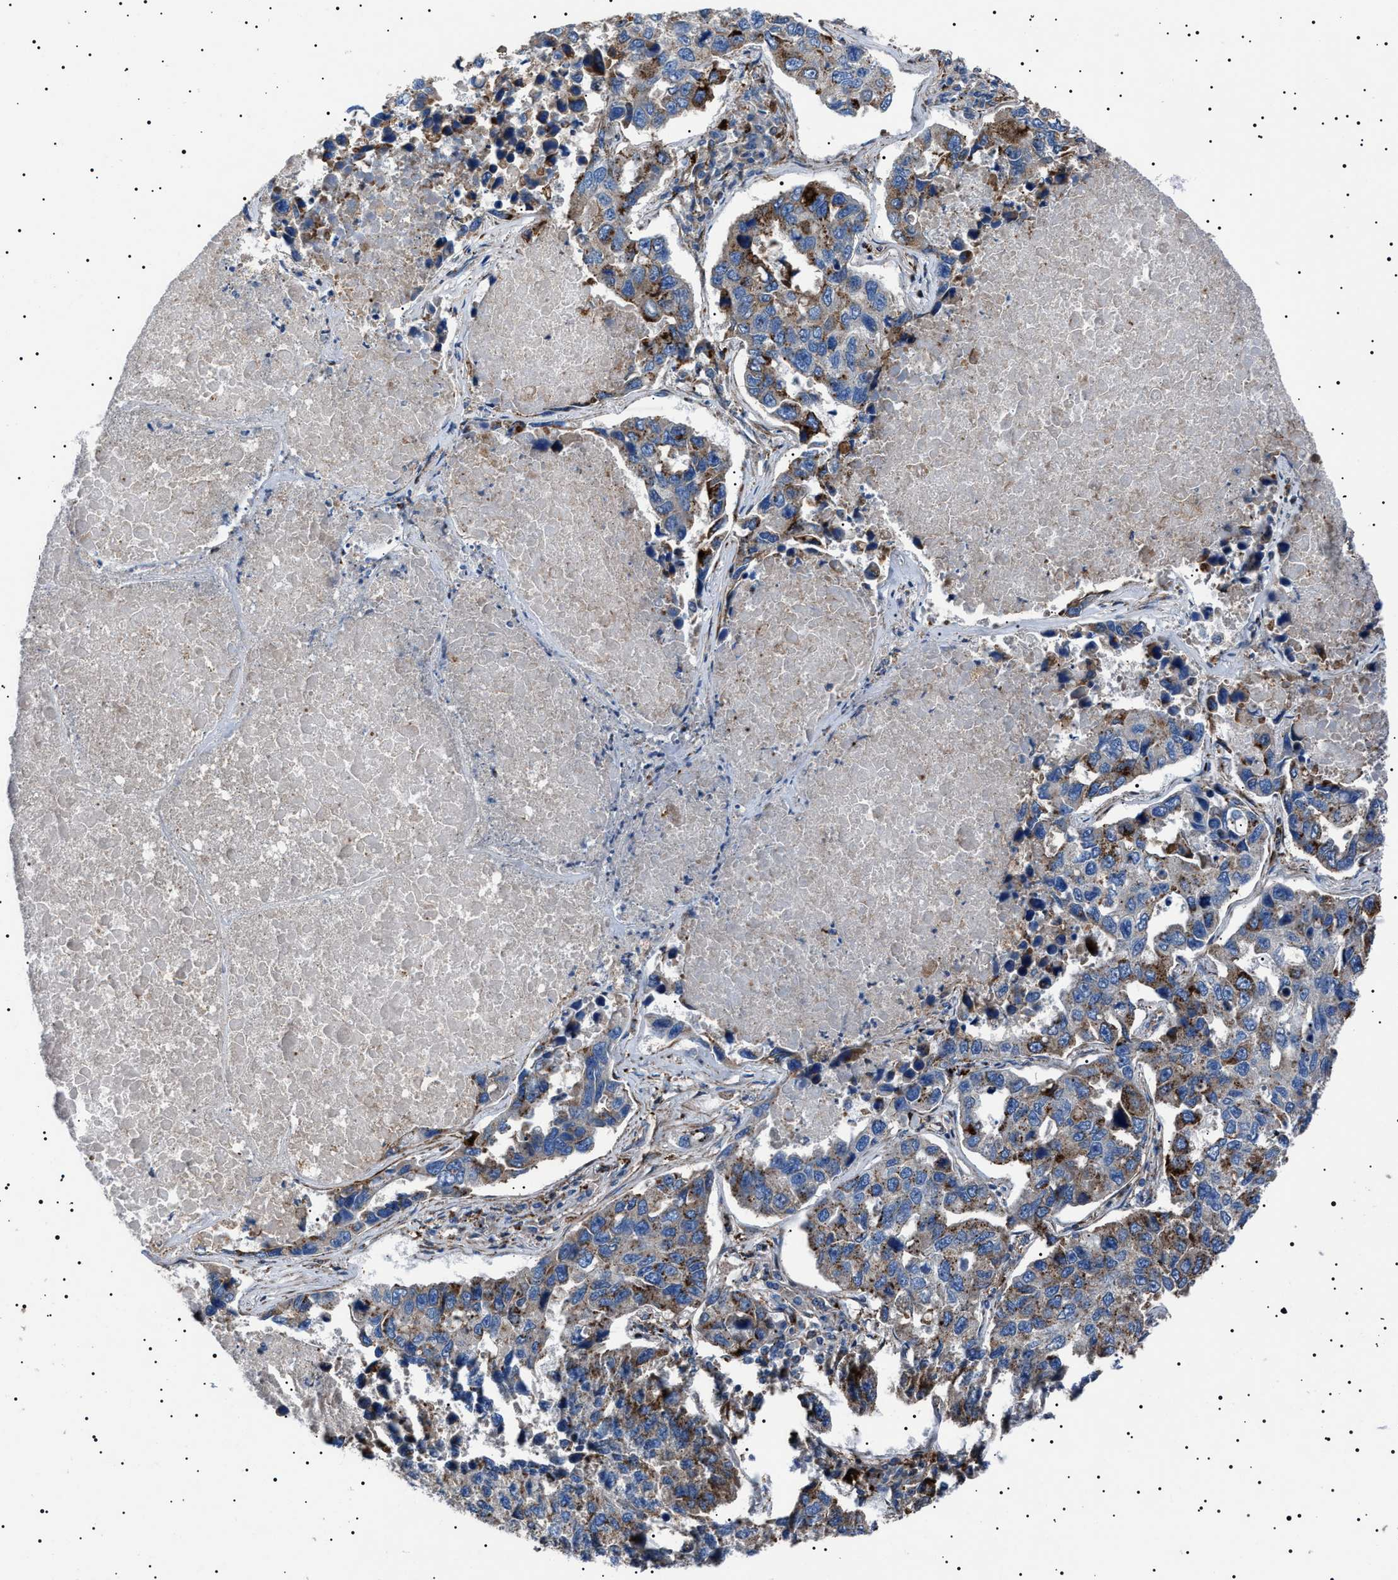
{"staining": {"intensity": "moderate", "quantity": "25%-75%", "location": "cytoplasmic/membranous"}, "tissue": "lung cancer", "cell_type": "Tumor cells", "image_type": "cancer", "snomed": [{"axis": "morphology", "description": "Adenocarcinoma, NOS"}, {"axis": "topography", "description": "Lung"}], "caption": "Immunohistochemical staining of adenocarcinoma (lung) displays medium levels of moderate cytoplasmic/membranous staining in approximately 25%-75% of tumor cells.", "gene": "NEU1", "patient": {"sex": "male", "age": 64}}